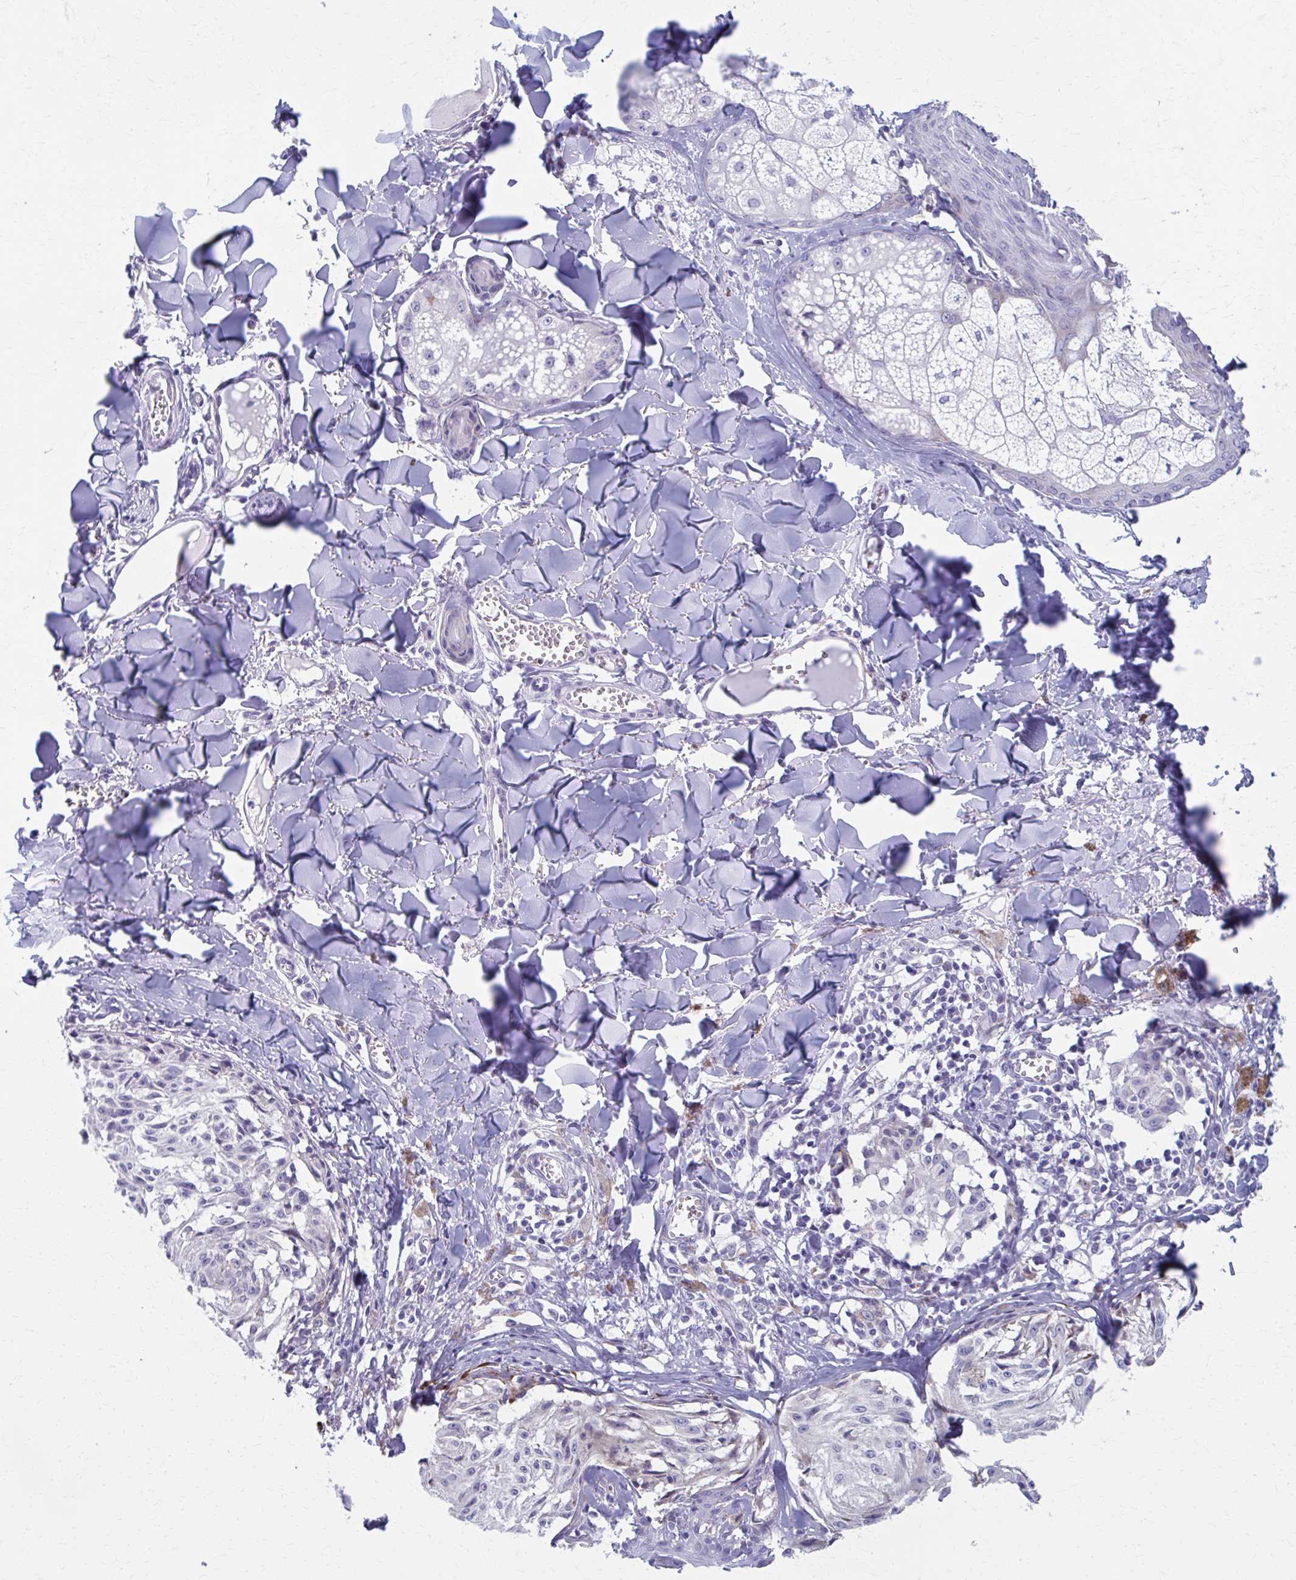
{"staining": {"intensity": "negative", "quantity": "none", "location": "none"}, "tissue": "melanoma", "cell_type": "Tumor cells", "image_type": "cancer", "snomed": [{"axis": "morphology", "description": "Malignant melanoma, NOS"}, {"axis": "topography", "description": "Skin"}], "caption": "High magnification brightfield microscopy of melanoma stained with DAB (brown) and counterstained with hematoxylin (blue): tumor cells show no significant positivity.", "gene": "SPATS2L", "patient": {"sex": "female", "age": 43}}